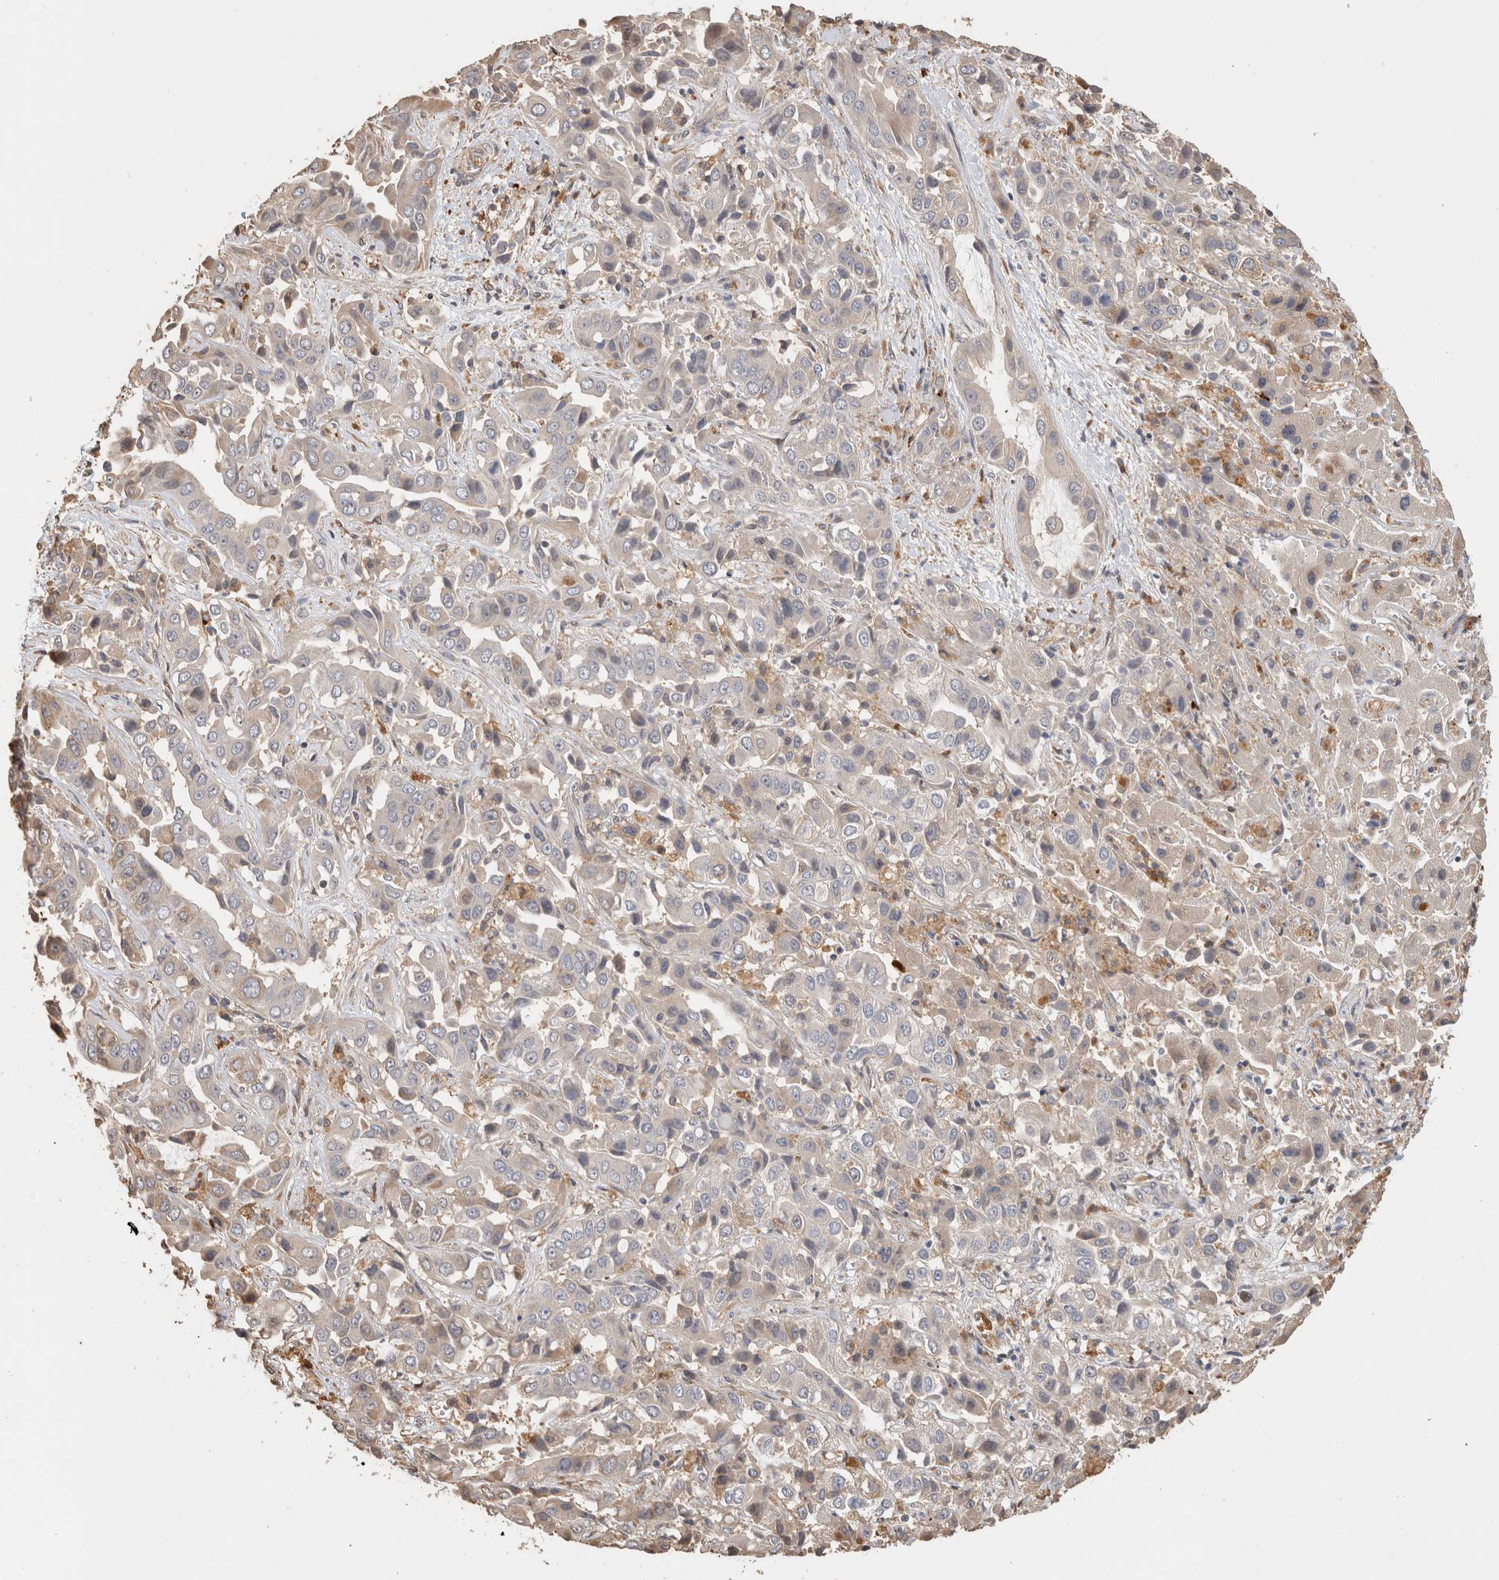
{"staining": {"intensity": "weak", "quantity": "25%-75%", "location": "cytoplasmic/membranous"}, "tissue": "liver cancer", "cell_type": "Tumor cells", "image_type": "cancer", "snomed": [{"axis": "morphology", "description": "Cholangiocarcinoma"}, {"axis": "topography", "description": "Liver"}], "caption": "Cholangiocarcinoma (liver) tissue exhibits weak cytoplasmic/membranous positivity in approximately 25%-75% of tumor cells", "gene": "CLIP1", "patient": {"sex": "female", "age": 52}}